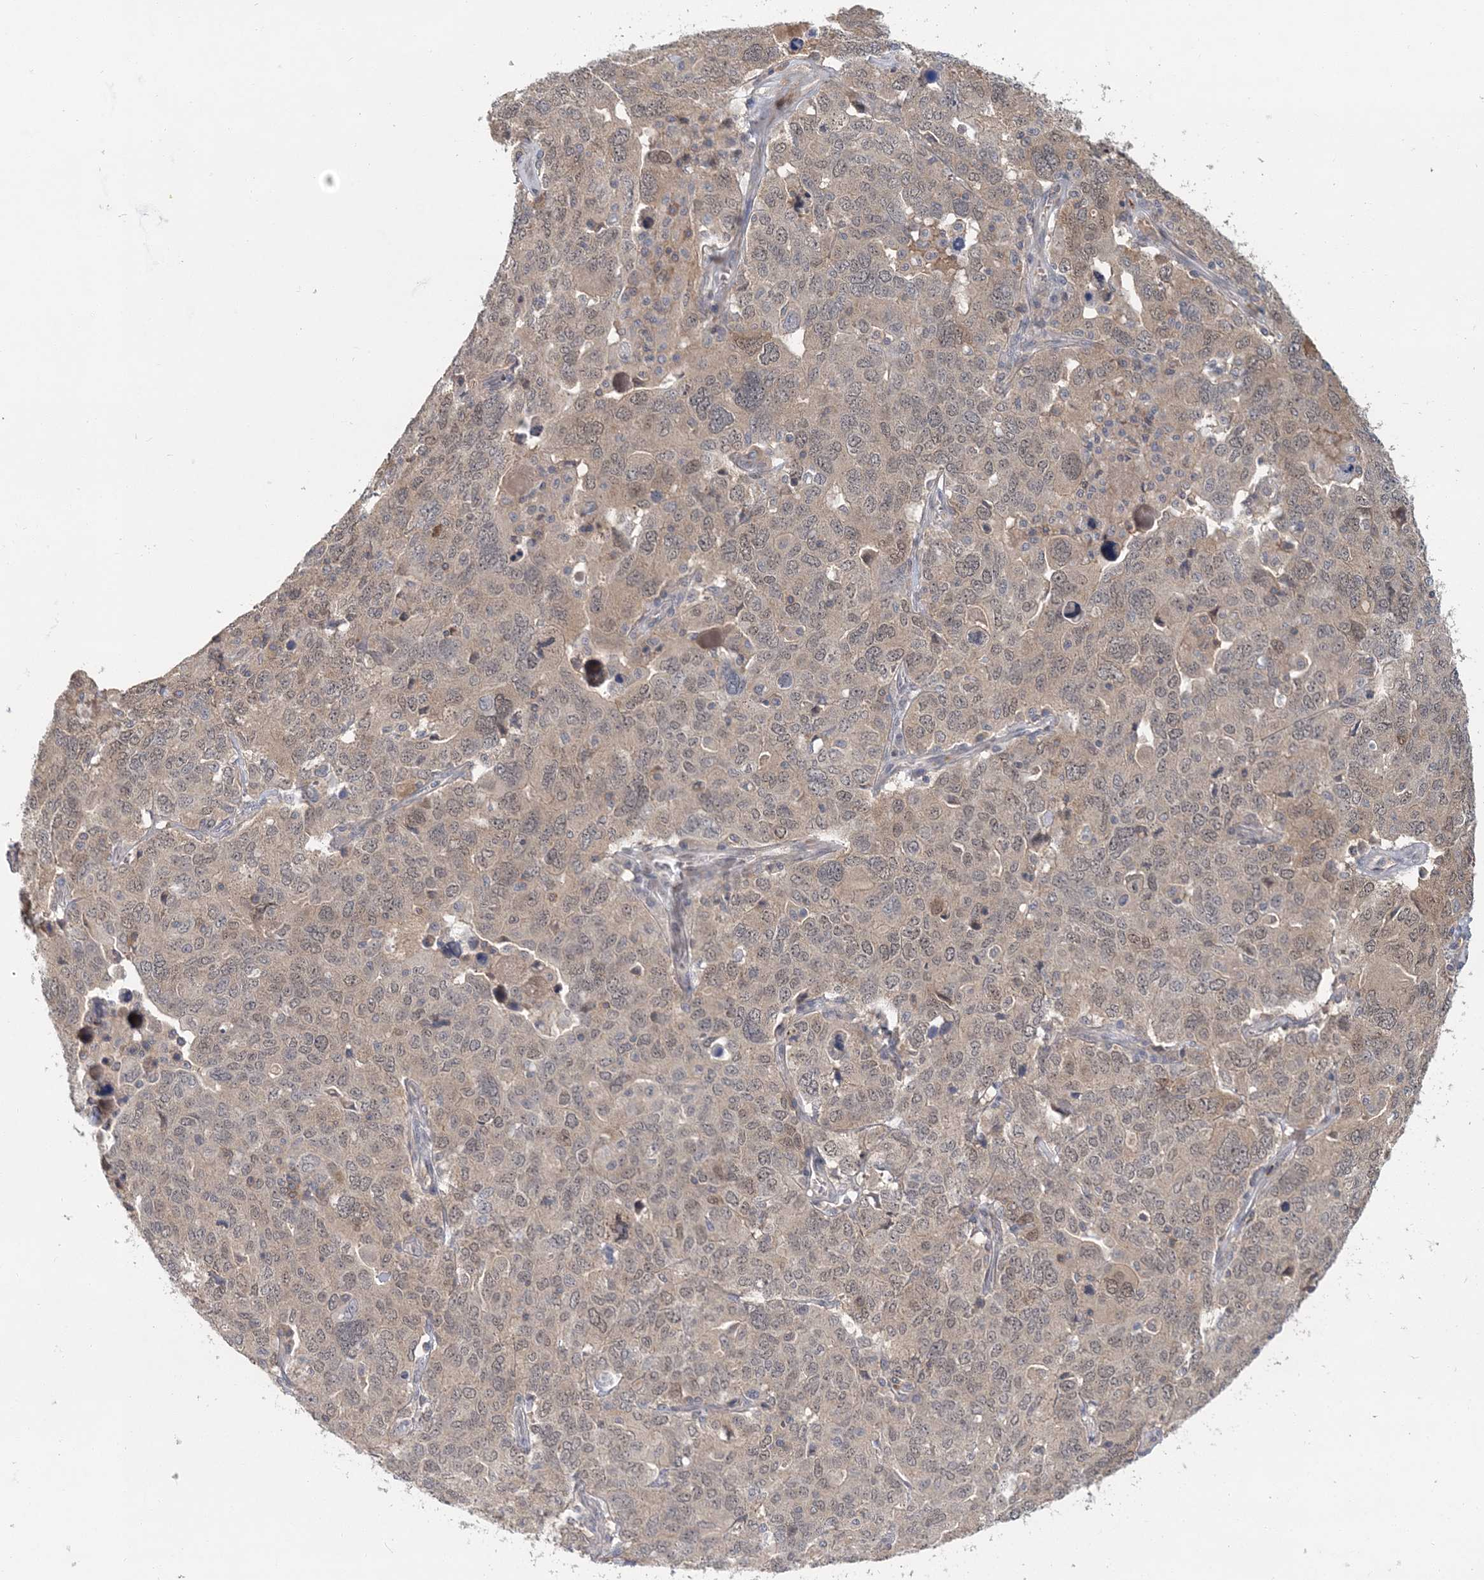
{"staining": {"intensity": "weak", "quantity": ">75%", "location": "cytoplasmic/membranous,nuclear"}, "tissue": "ovarian cancer", "cell_type": "Tumor cells", "image_type": "cancer", "snomed": [{"axis": "morphology", "description": "Carcinoma, endometroid"}, {"axis": "topography", "description": "Ovary"}], "caption": "Ovarian cancer stained for a protein (brown) demonstrates weak cytoplasmic/membranous and nuclear positive positivity in about >75% of tumor cells.", "gene": "RNF25", "patient": {"sex": "female", "age": 62}}